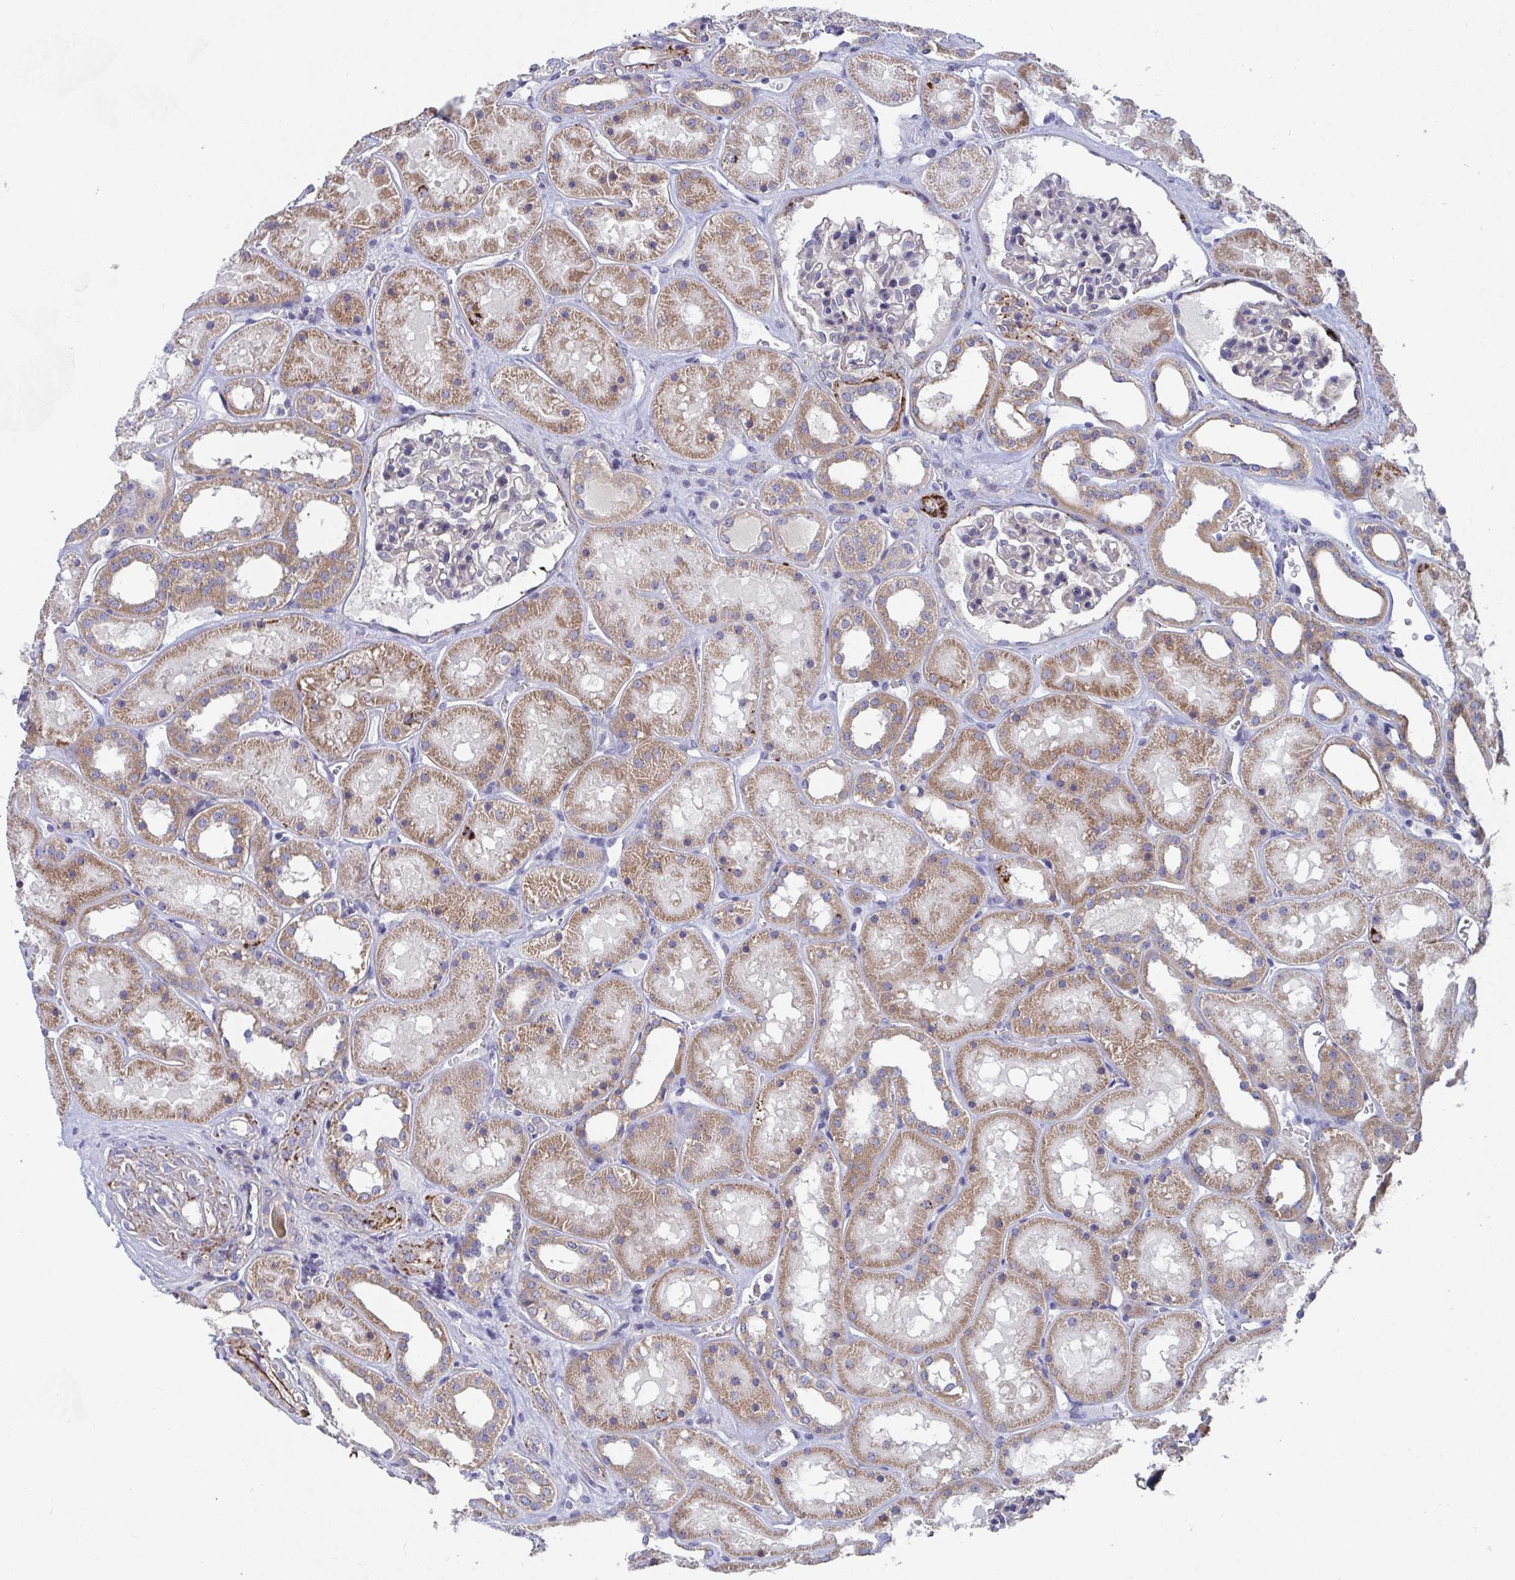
{"staining": {"intensity": "strong", "quantity": "<25%", "location": "cytoplasmic/membranous"}, "tissue": "kidney", "cell_type": "Cells in glomeruli", "image_type": "normal", "snomed": [{"axis": "morphology", "description": "Normal tissue, NOS"}, {"axis": "topography", "description": "Kidney"}], "caption": "Benign kidney was stained to show a protein in brown. There is medium levels of strong cytoplasmic/membranous expression in approximately <25% of cells in glomeruli.", "gene": "FAM156A", "patient": {"sex": "female", "age": 41}}